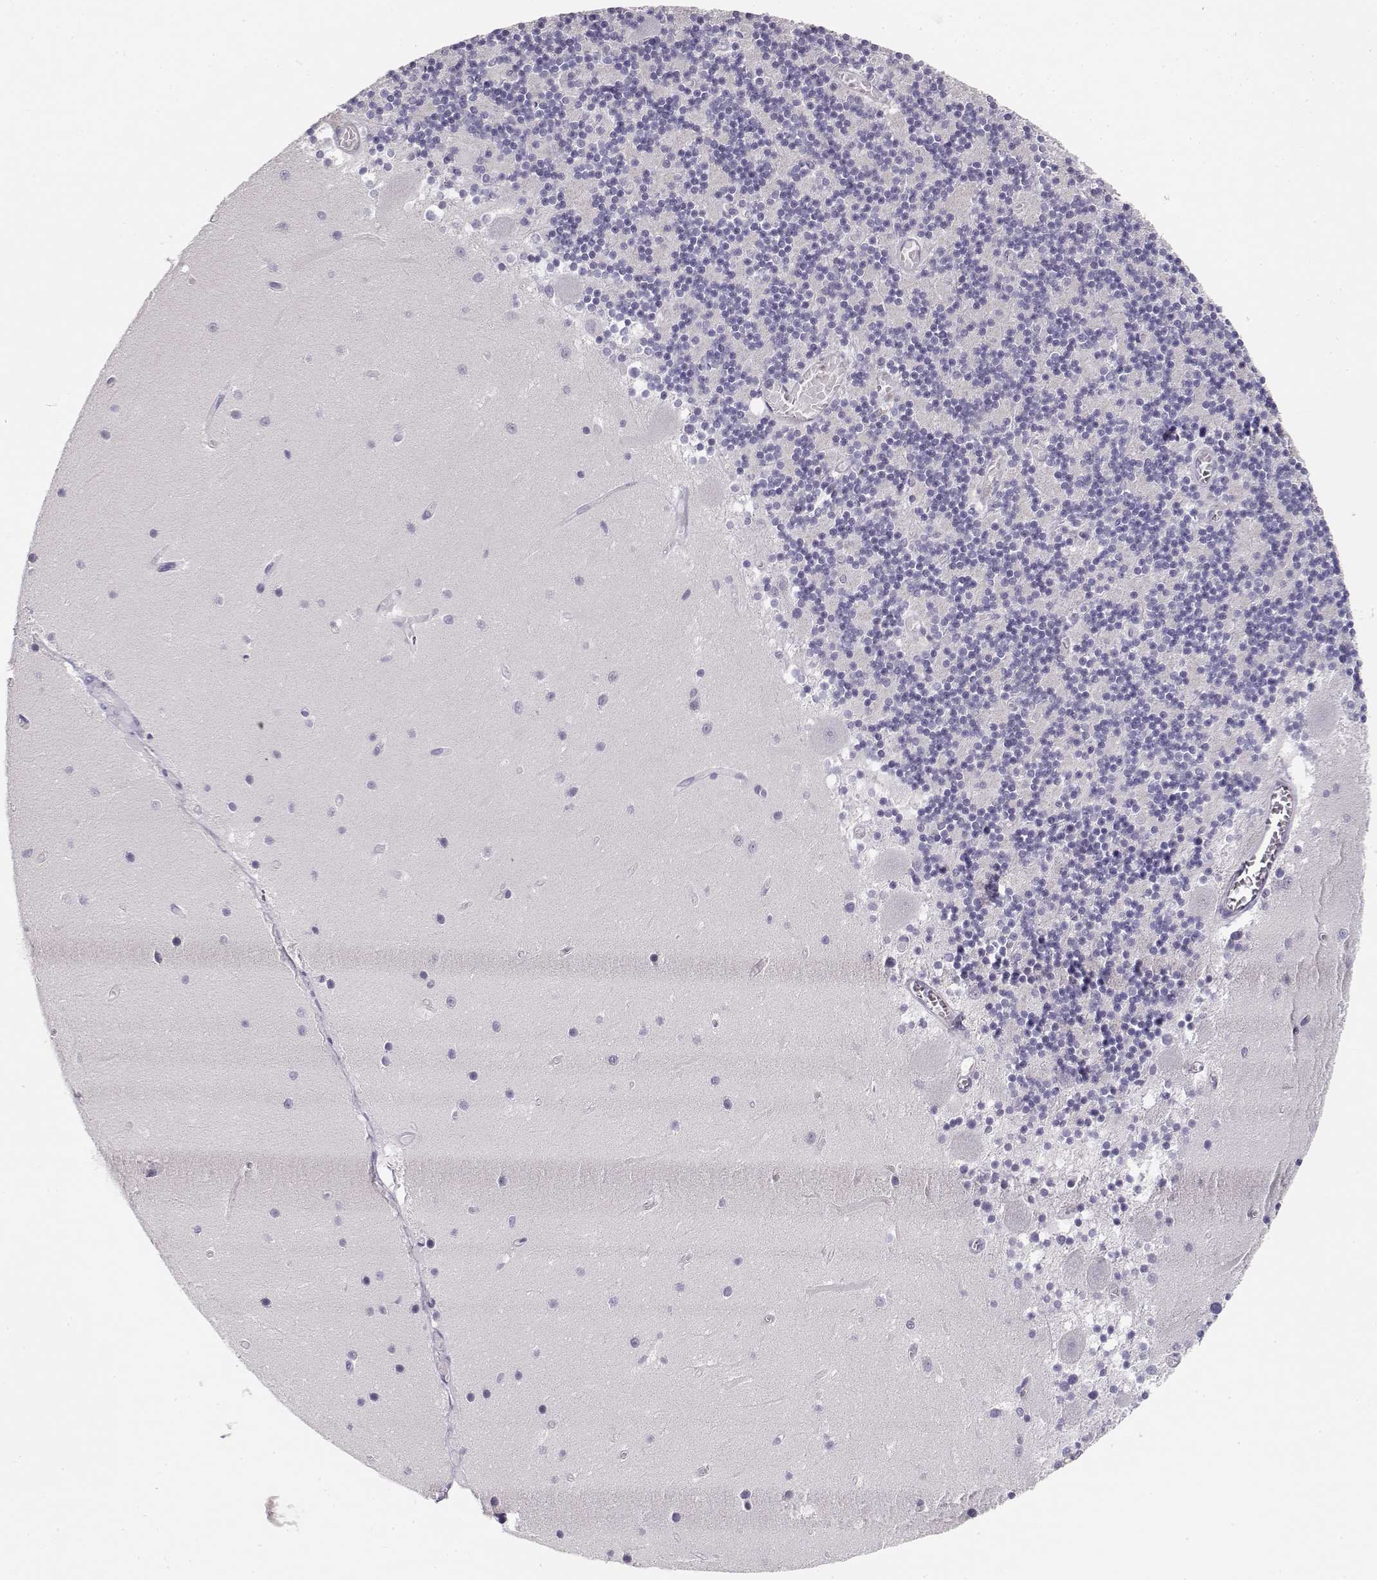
{"staining": {"intensity": "negative", "quantity": "none", "location": "none"}, "tissue": "cerebellum", "cell_type": "Cells in granular layer", "image_type": "normal", "snomed": [{"axis": "morphology", "description": "Normal tissue, NOS"}, {"axis": "topography", "description": "Cerebellum"}], "caption": "Micrograph shows no significant protein expression in cells in granular layer of benign cerebellum. (DAB (3,3'-diaminobenzidine) immunohistochemistry (IHC), high magnification).", "gene": "NUTM1", "patient": {"sex": "female", "age": 28}}